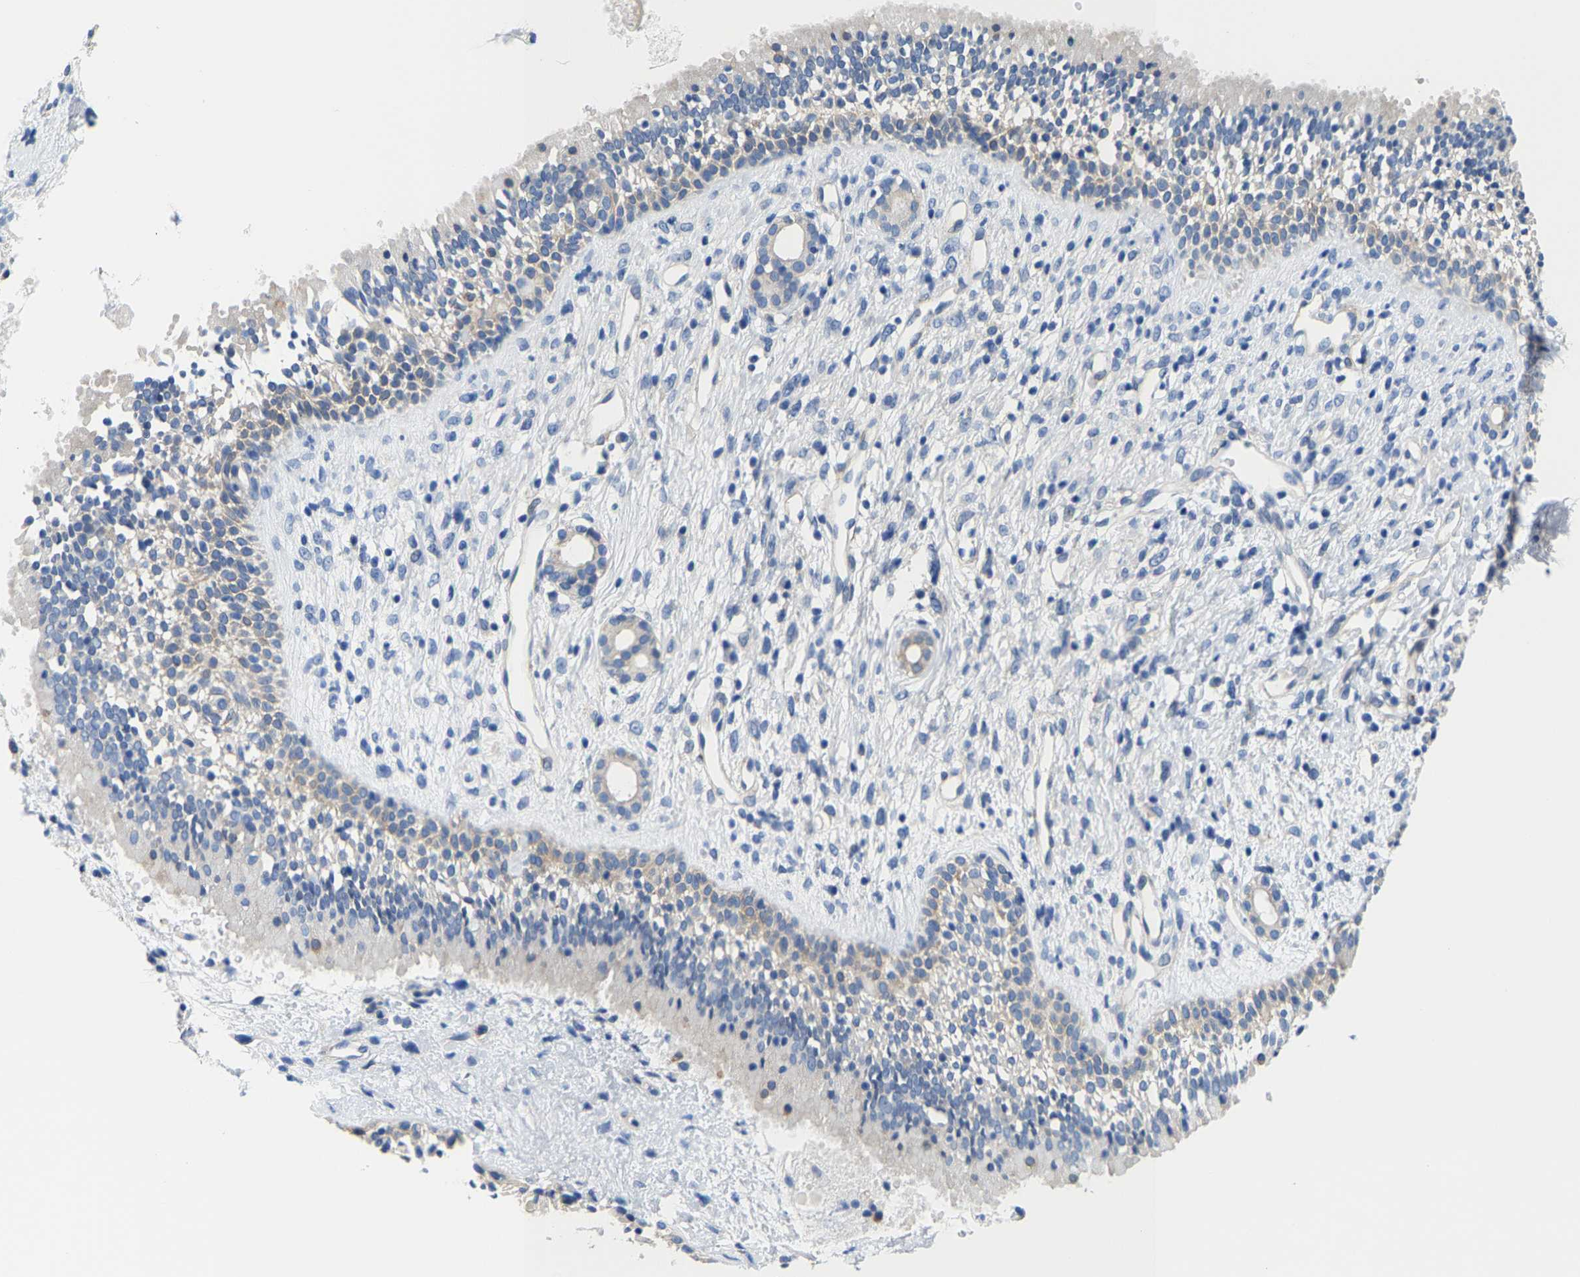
{"staining": {"intensity": "negative", "quantity": "none", "location": "none"}, "tissue": "nasopharynx", "cell_type": "Respiratory epithelial cells", "image_type": "normal", "snomed": [{"axis": "morphology", "description": "Normal tissue, NOS"}, {"axis": "topography", "description": "Nasopharynx"}], "caption": "Histopathology image shows no significant protein expression in respiratory epithelial cells of benign nasopharynx.", "gene": "DSCAM", "patient": {"sex": "male", "age": 22}}